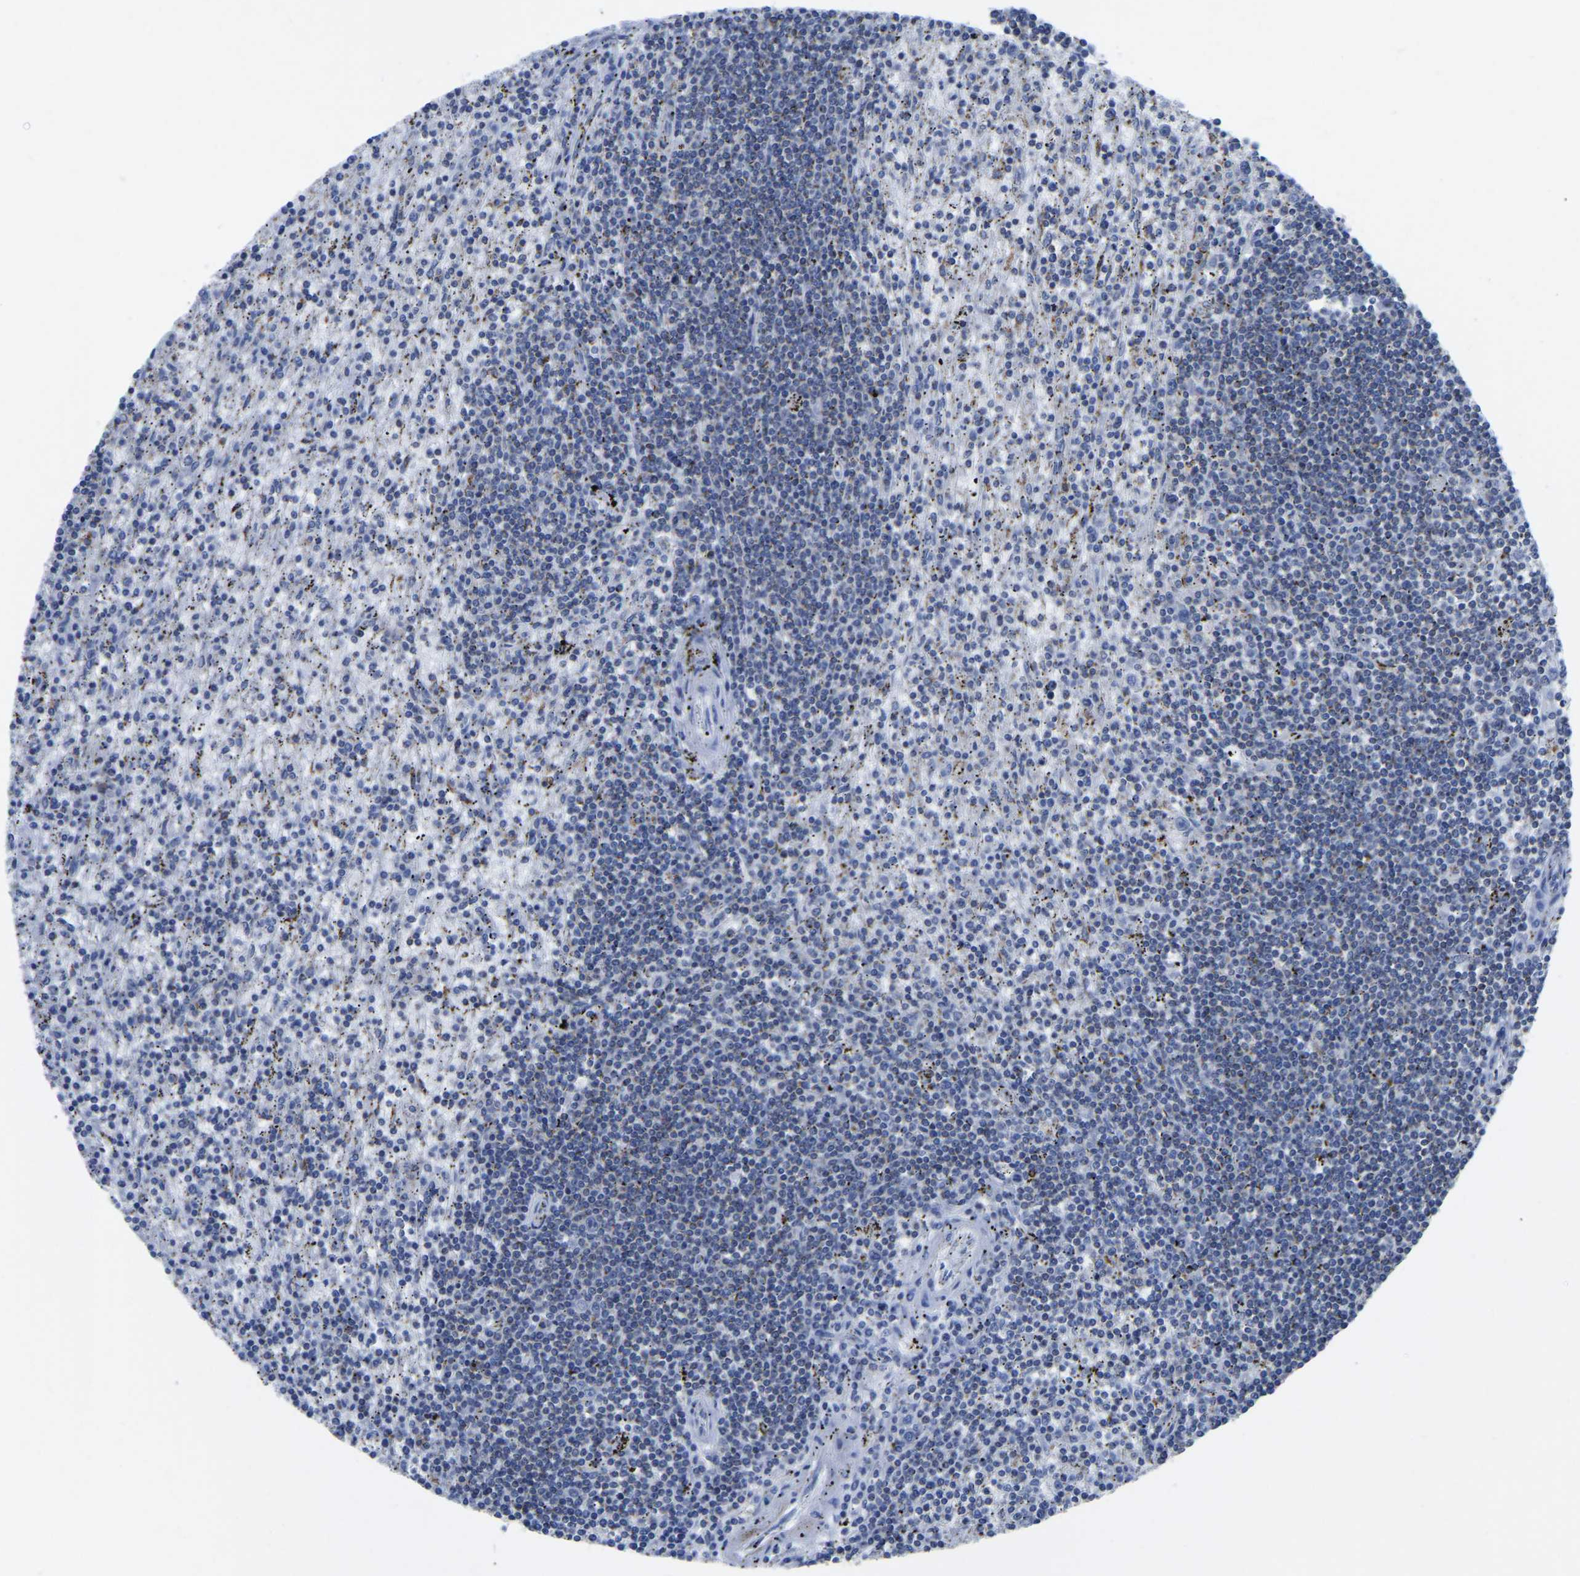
{"staining": {"intensity": "negative", "quantity": "none", "location": "none"}, "tissue": "lymphoma", "cell_type": "Tumor cells", "image_type": "cancer", "snomed": [{"axis": "morphology", "description": "Malignant lymphoma, non-Hodgkin's type, Low grade"}, {"axis": "topography", "description": "Spleen"}], "caption": "A histopathology image of human lymphoma is negative for staining in tumor cells.", "gene": "ETFA", "patient": {"sex": "male", "age": 76}}